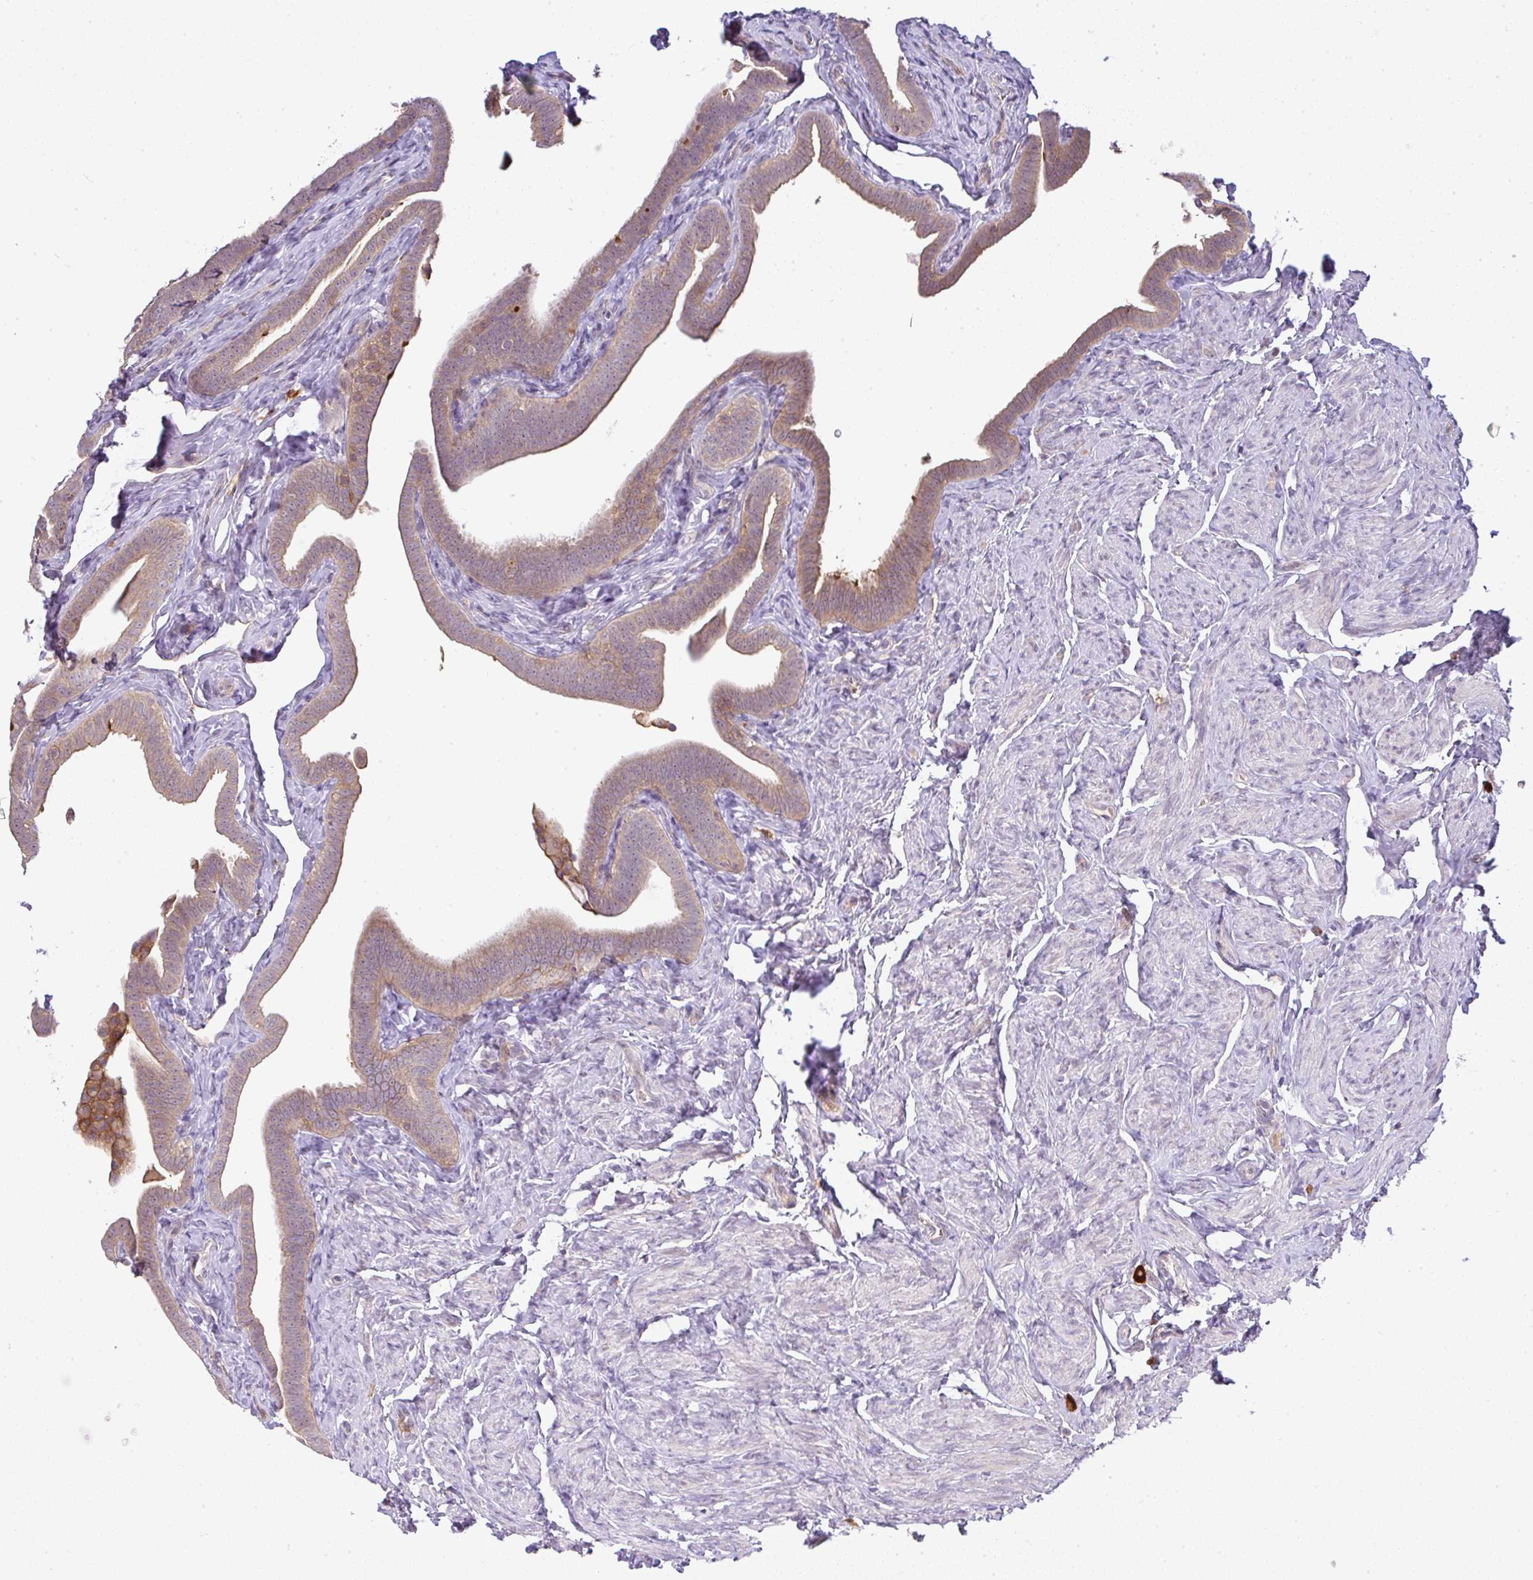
{"staining": {"intensity": "moderate", "quantity": ">75%", "location": "cytoplasmic/membranous"}, "tissue": "fallopian tube", "cell_type": "Glandular cells", "image_type": "normal", "snomed": [{"axis": "morphology", "description": "Normal tissue, NOS"}, {"axis": "topography", "description": "Fallopian tube"}], "caption": "An immunohistochemistry micrograph of normal tissue is shown. Protein staining in brown highlights moderate cytoplasmic/membranous positivity in fallopian tube within glandular cells.", "gene": "FAM153A", "patient": {"sex": "female", "age": 69}}